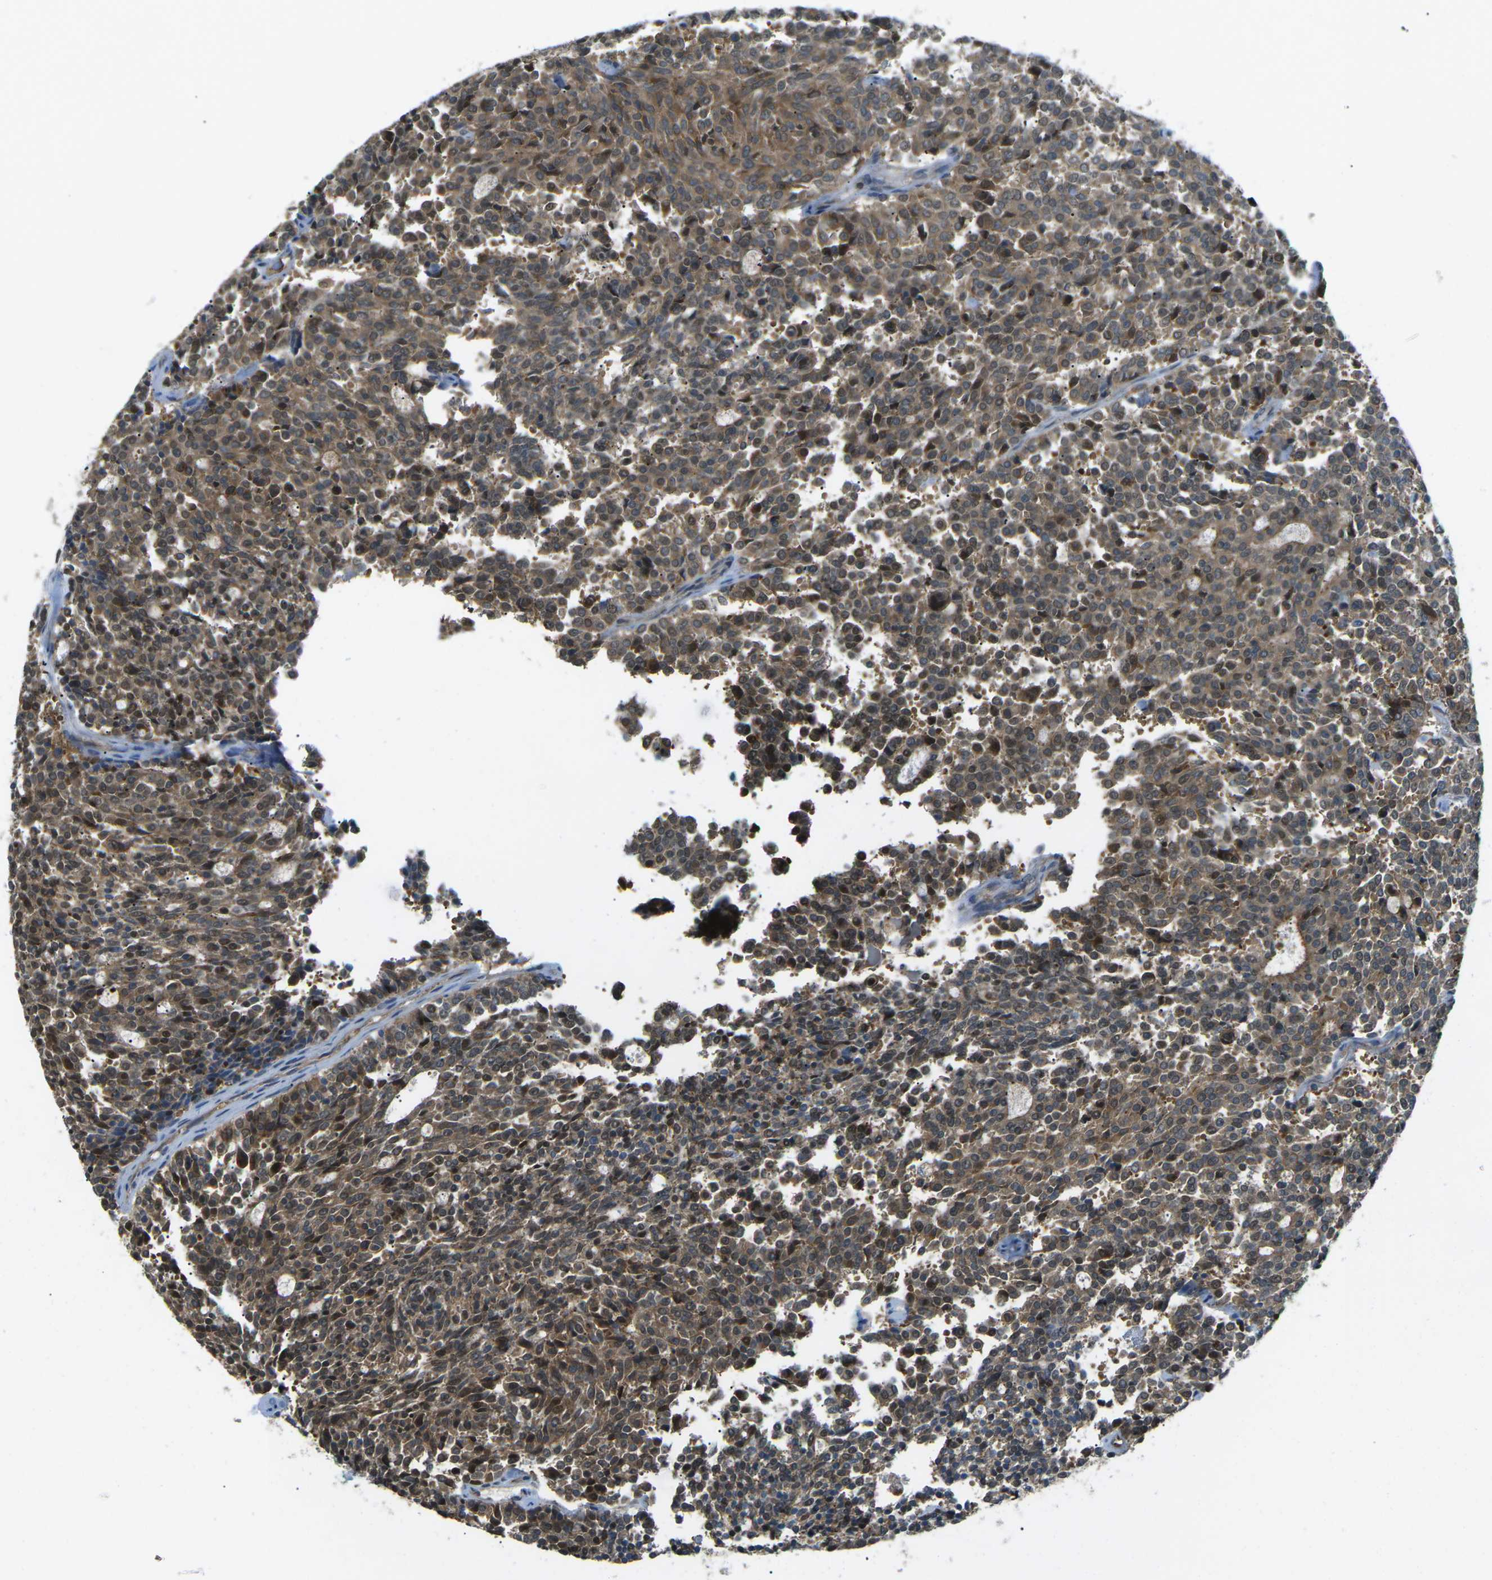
{"staining": {"intensity": "moderate", "quantity": ">75%", "location": "cytoplasmic/membranous"}, "tissue": "carcinoid", "cell_type": "Tumor cells", "image_type": "cancer", "snomed": [{"axis": "morphology", "description": "Carcinoid, malignant, NOS"}, {"axis": "topography", "description": "Pancreas"}], "caption": "Immunohistochemistry (IHC) of malignant carcinoid displays medium levels of moderate cytoplasmic/membranous positivity in approximately >75% of tumor cells.", "gene": "PIEZO2", "patient": {"sex": "female", "age": 54}}